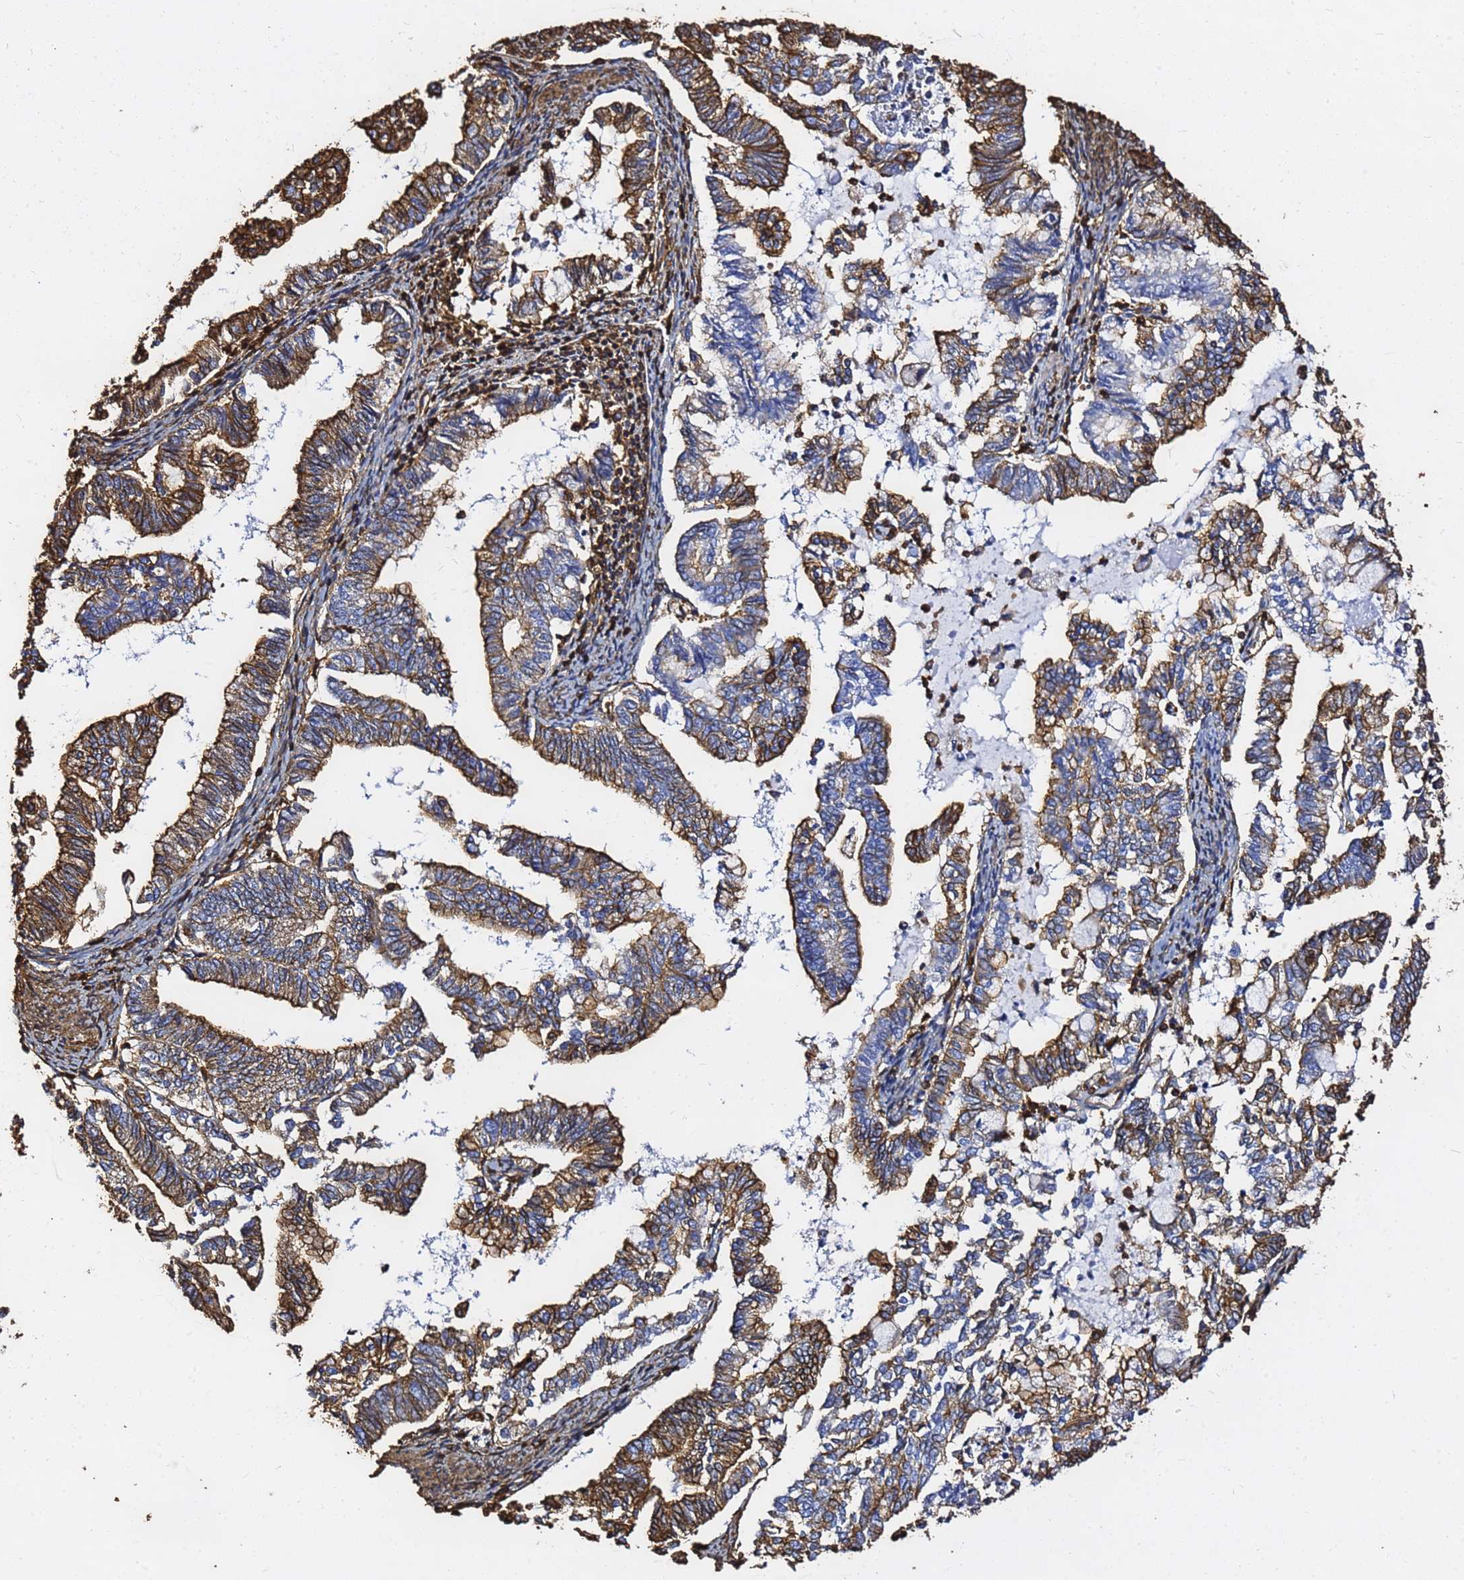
{"staining": {"intensity": "moderate", "quantity": "25%-75%", "location": "cytoplasmic/membranous"}, "tissue": "endometrial cancer", "cell_type": "Tumor cells", "image_type": "cancer", "snomed": [{"axis": "morphology", "description": "Adenocarcinoma, NOS"}, {"axis": "topography", "description": "Endometrium"}], "caption": "High-power microscopy captured an IHC histopathology image of endometrial cancer (adenocarcinoma), revealing moderate cytoplasmic/membranous staining in approximately 25%-75% of tumor cells.", "gene": "ACTB", "patient": {"sex": "female", "age": 79}}